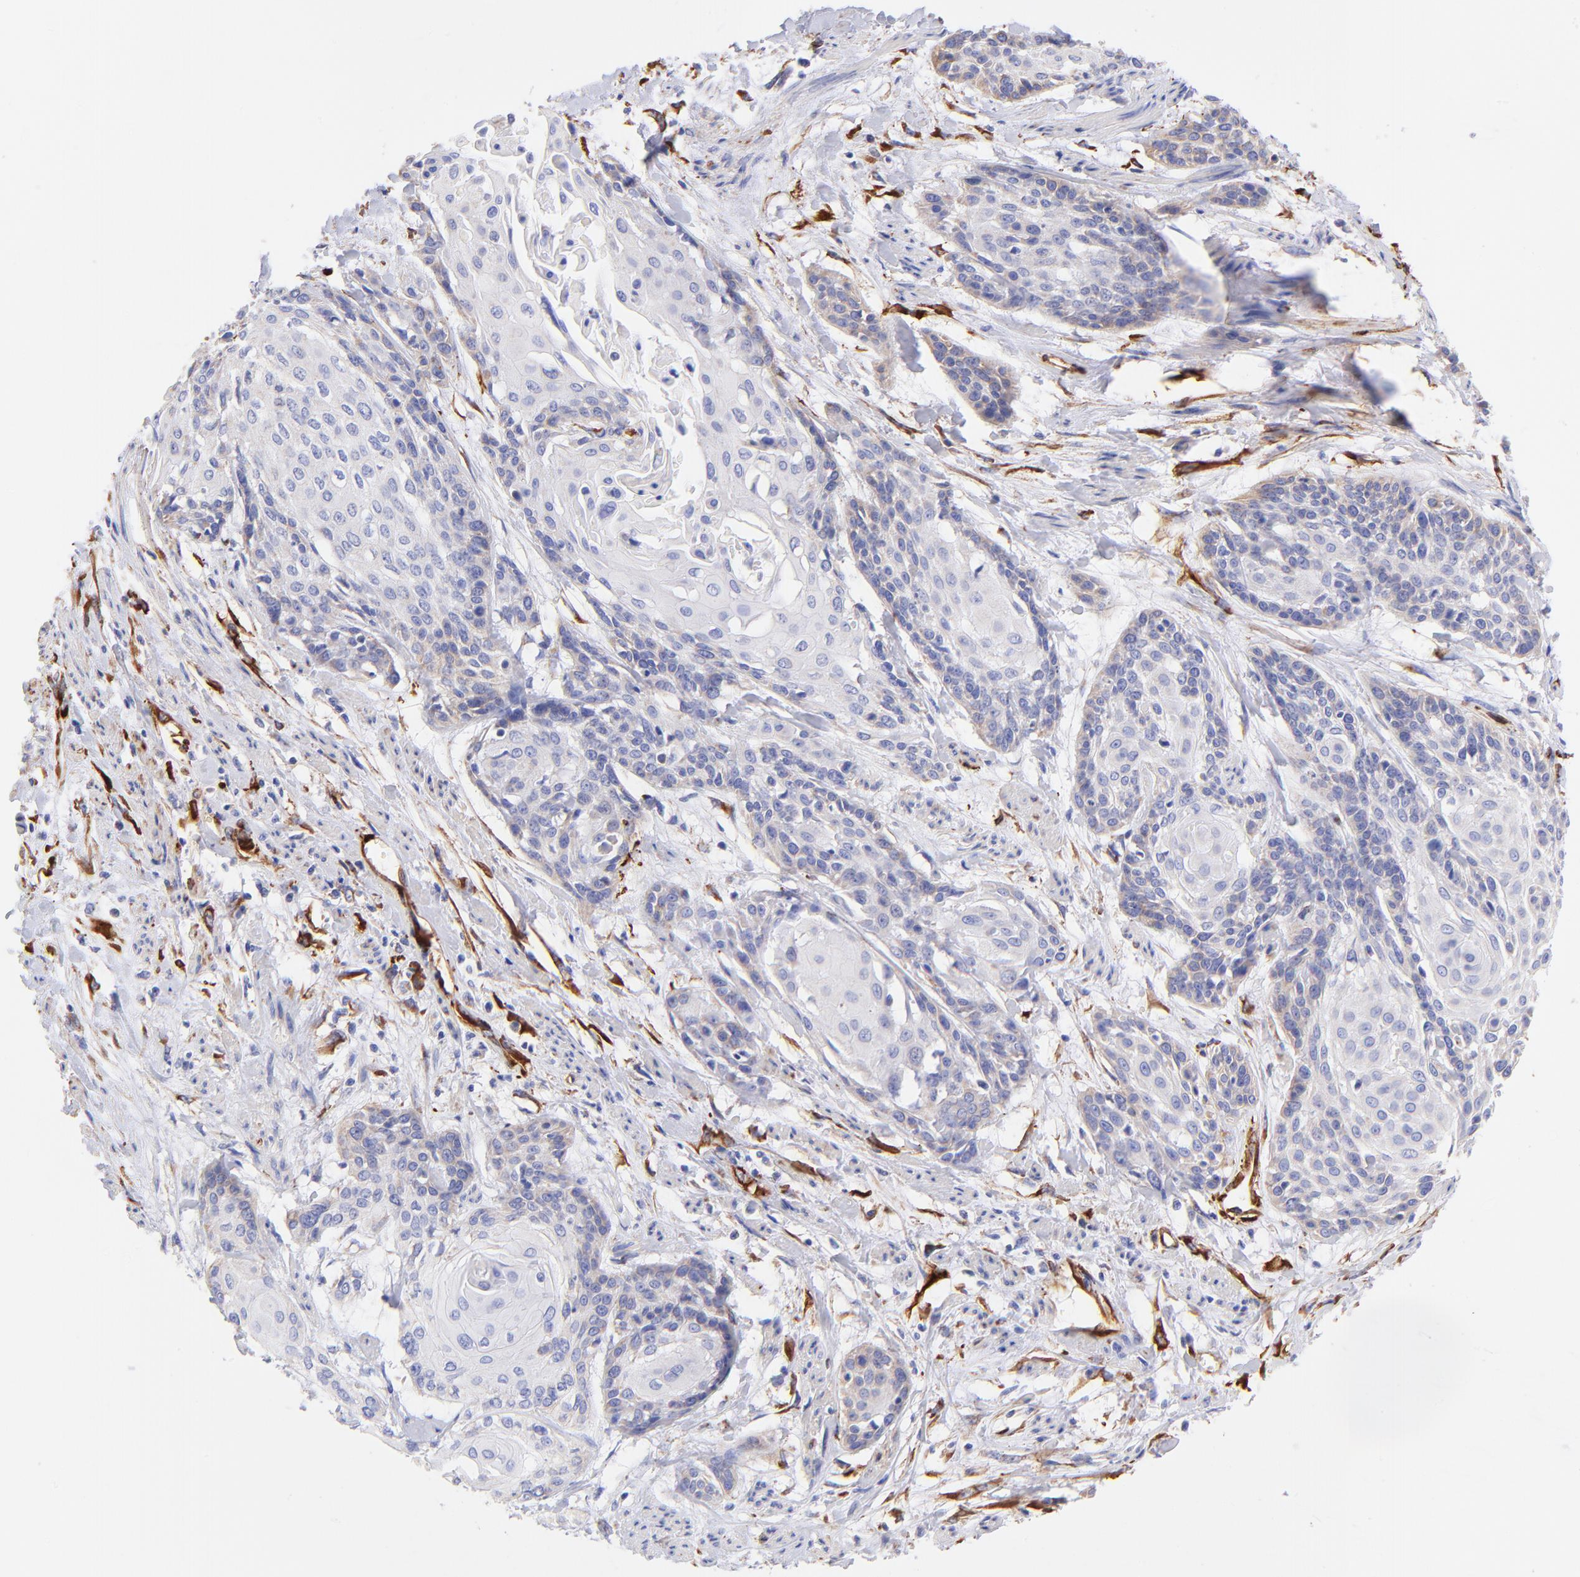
{"staining": {"intensity": "negative", "quantity": "none", "location": "none"}, "tissue": "cervical cancer", "cell_type": "Tumor cells", "image_type": "cancer", "snomed": [{"axis": "morphology", "description": "Squamous cell carcinoma, NOS"}, {"axis": "topography", "description": "Cervix"}], "caption": "Cervical squamous cell carcinoma was stained to show a protein in brown. There is no significant positivity in tumor cells.", "gene": "SPARC", "patient": {"sex": "female", "age": 57}}